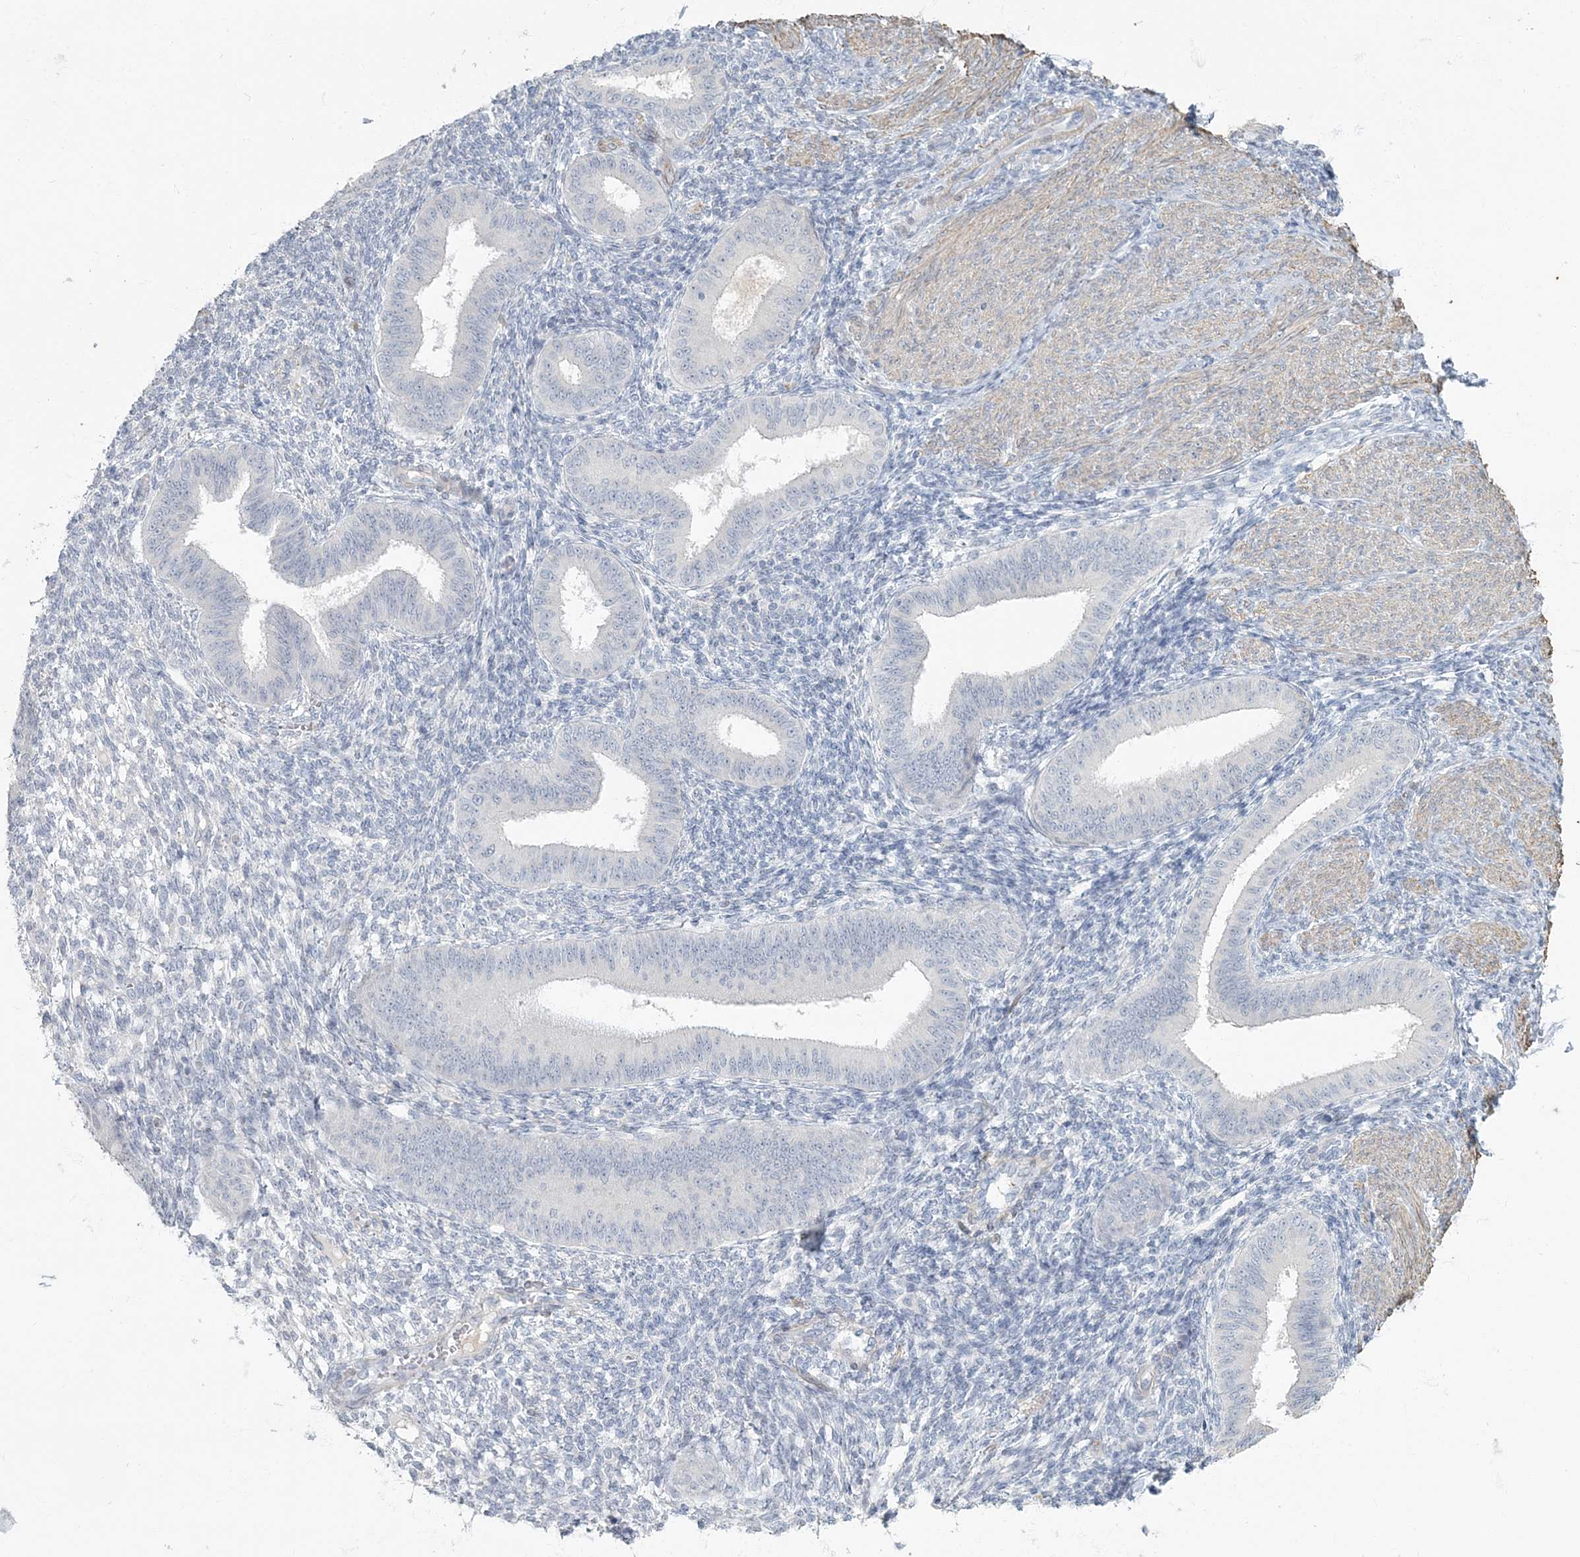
{"staining": {"intensity": "negative", "quantity": "none", "location": "none"}, "tissue": "endometrium", "cell_type": "Cells in endometrial stroma", "image_type": "normal", "snomed": [{"axis": "morphology", "description": "Normal tissue, NOS"}, {"axis": "topography", "description": "Uterus"}, {"axis": "topography", "description": "Endometrium"}], "caption": "Immunohistochemistry (IHC) histopathology image of benign human endometrium stained for a protein (brown), which exhibits no staining in cells in endometrial stroma.", "gene": "MYOT", "patient": {"sex": "female", "age": 48}}